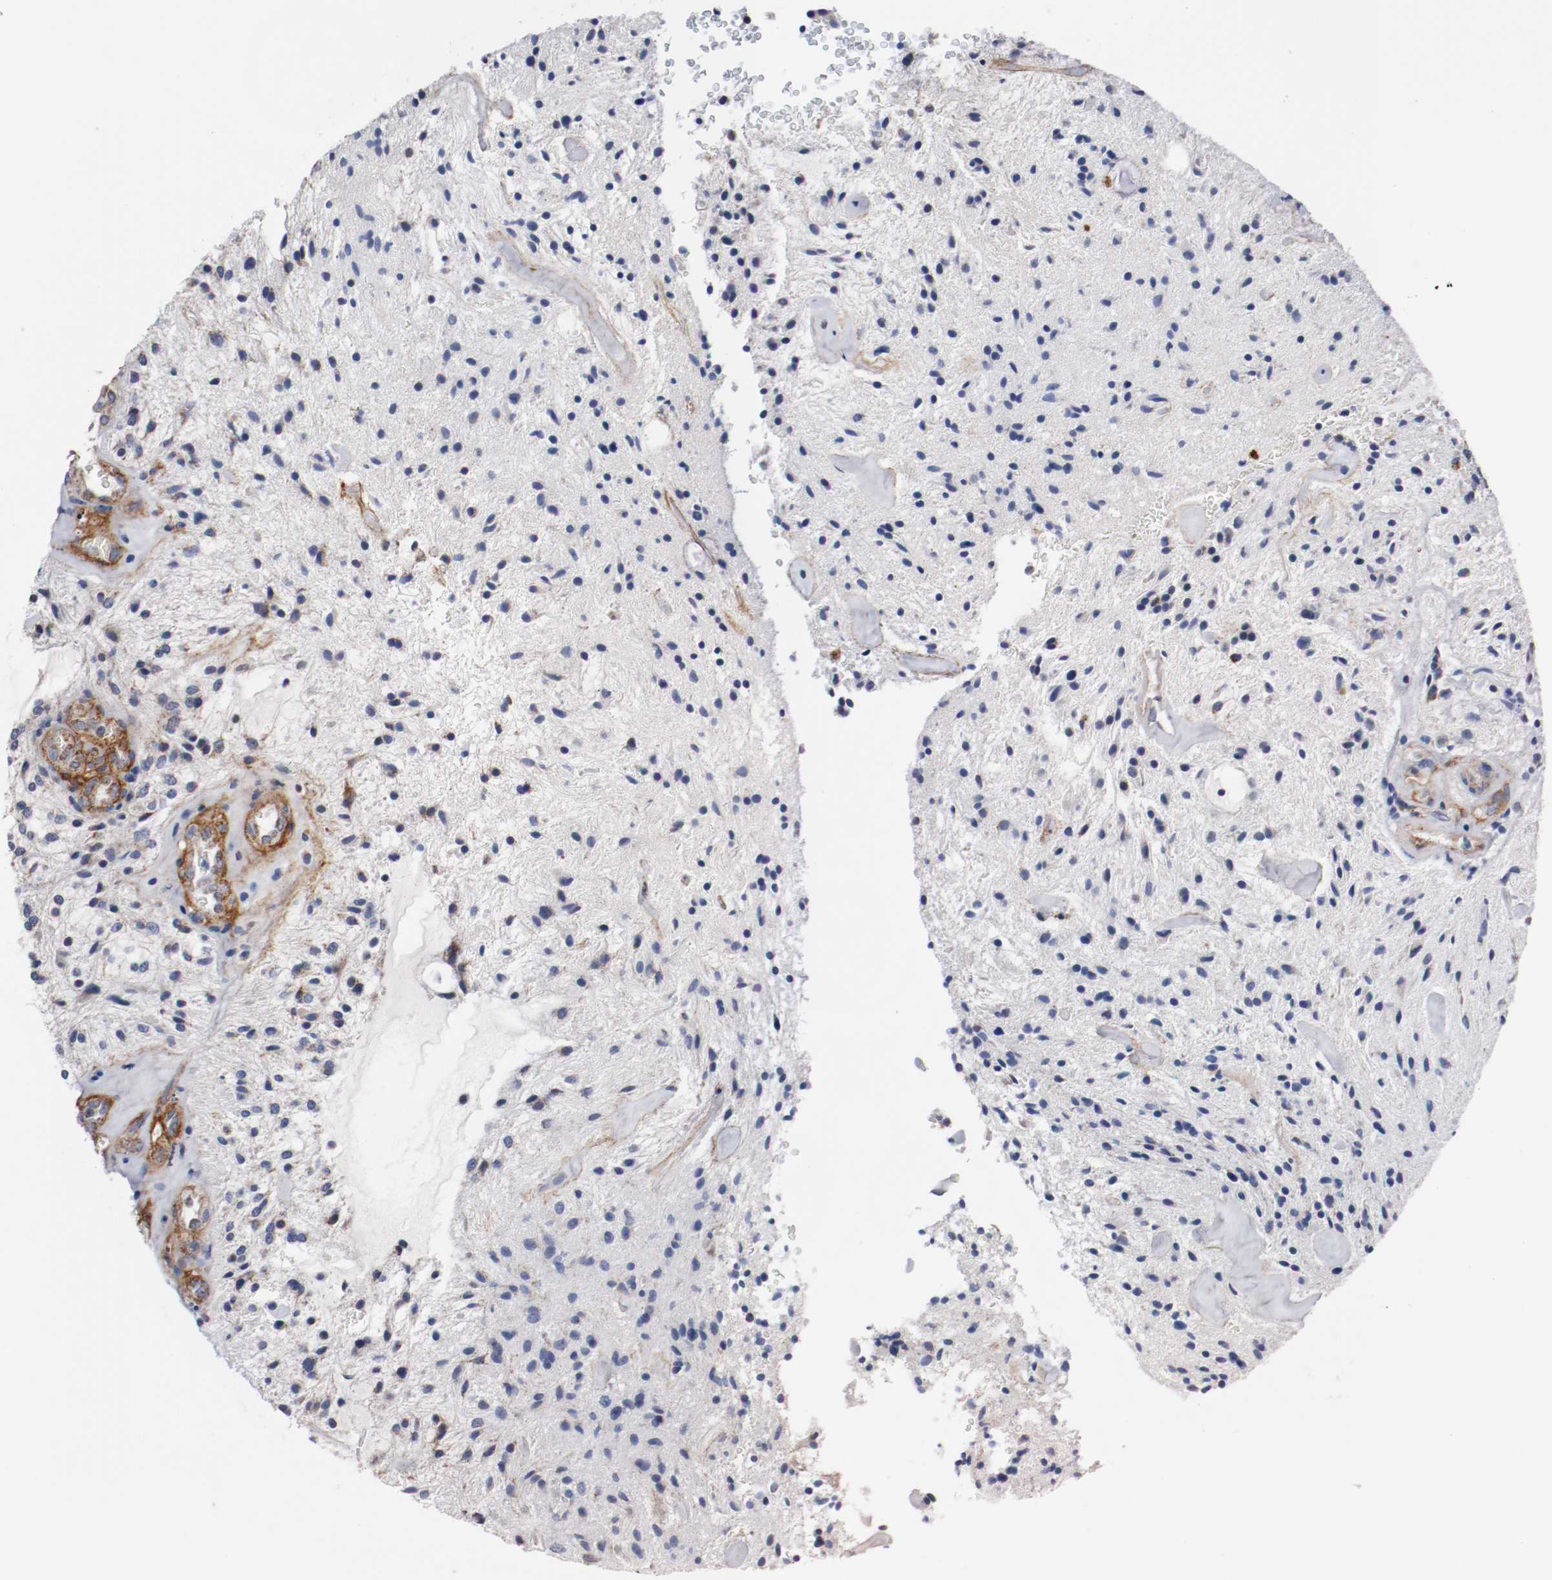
{"staining": {"intensity": "moderate", "quantity": "<25%", "location": "cytoplasmic/membranous"}, "tissue": "glioma", "cell_type": "Tumor cells", "image_type": "cancer", "snomed": [{"axis": "morphology", "description": "Glioma, malignant, NOS"}, {"axis": "topography", "description": "Cerebellum"}], "caption": "The immunohistochemical stain highlights moderate cytoplasmic/membranous staining in tumor cells of glioma tissue.", "gene": "TUBD1", "patient": {"sex": "female", "age": 10}}